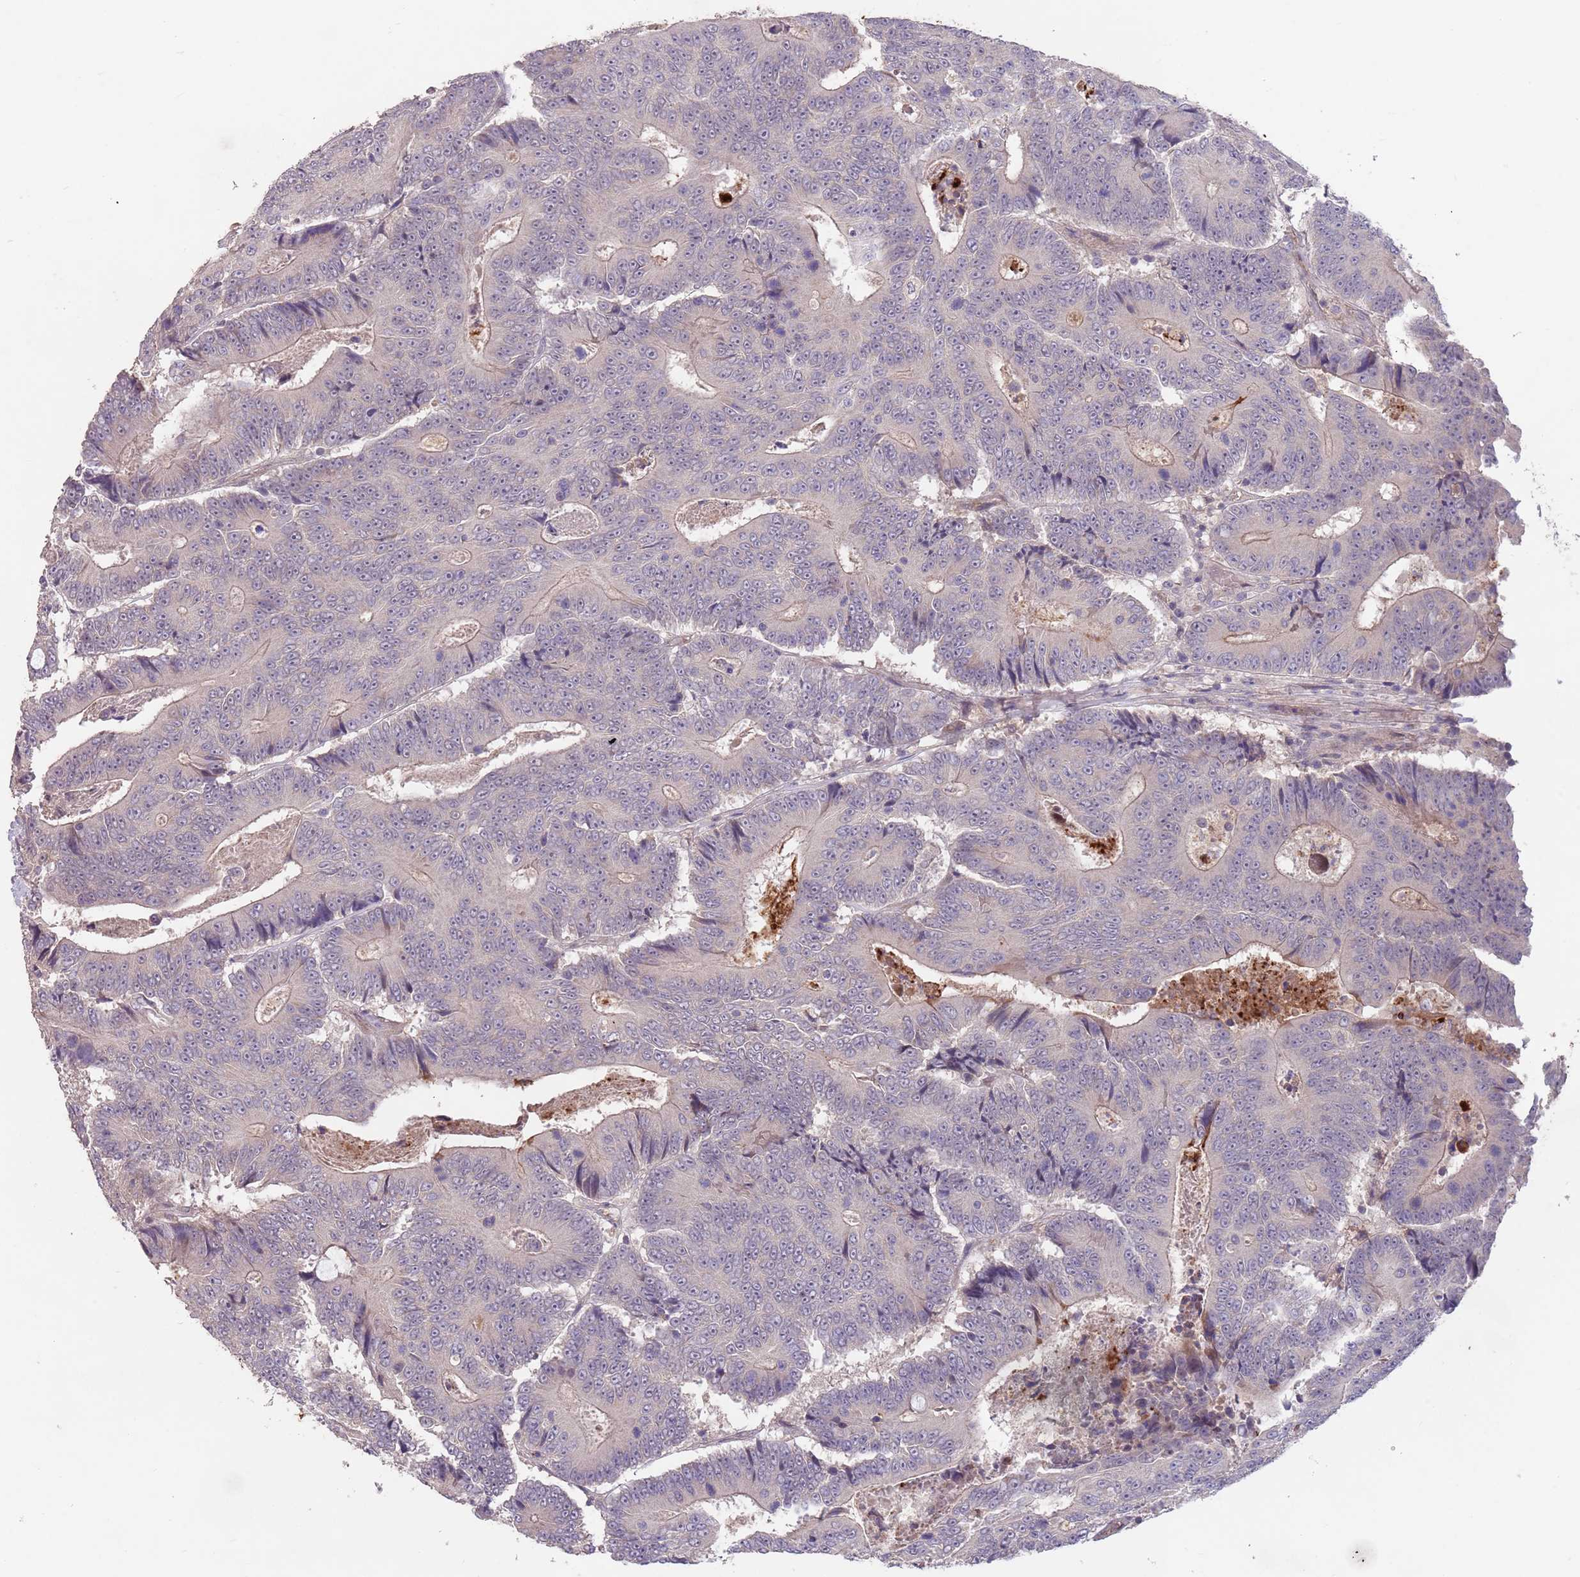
{"staining": {"intensity": "negative", "quantity": "none", "location": "none"}, "tissue": "colorectal cancer", "cell_type": "Tumor cells", "image_type": "cancer", "snomed": [{"axis": "morphology", "description": "Adenocarcinoma, NOS"}, {"axis": "topography", "description": "Colon"}], "caption": "IHC image of adenocarcinoma (colorectal) stained for a protein (brown), which exhibits no expression in tumor cells. (DAB immunohistochemistry, high magnification).", "gene": "MEI1", "patient": {"sex": "male", "age": 83}}